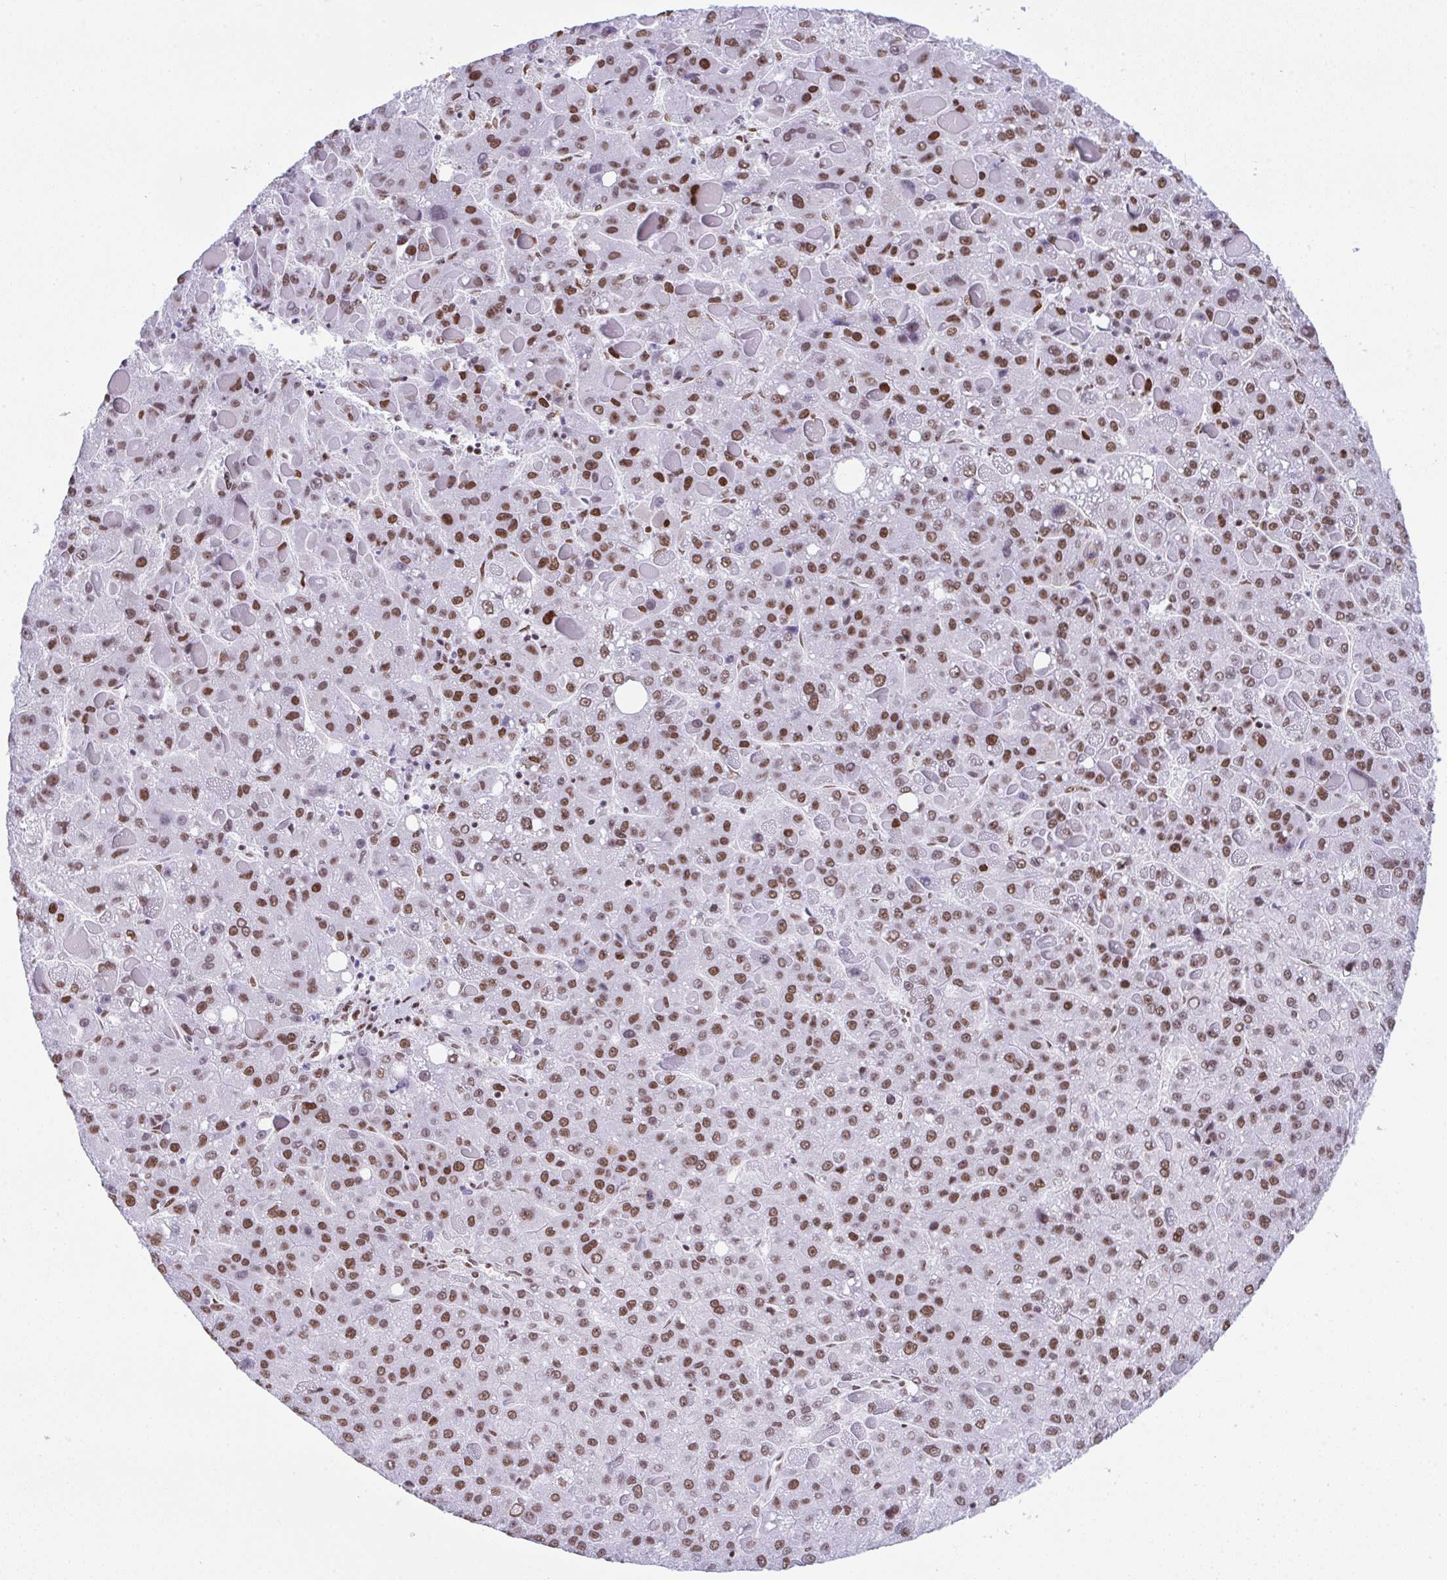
{"staining": {"intensity": "moderate", "quantity": ">75%", "location": "nuclear"}, "tissue": "liver cancer", "cell_type": "Tumor cells", "image_type": "cancer", "snomed": [{"axis": "morphology", "description": "Carcinoma, Hepatocellular, NOS"}, {"axis": "topography", "description": "Liver"}], "caption": "A medium amount of moderate nuclear expression is appreciated in about >75% of tumor cells in hepatocellular carcinoma (liver) tissue.", "gene": "DDX52", "patient": {"sex": "female", "age": 82}}